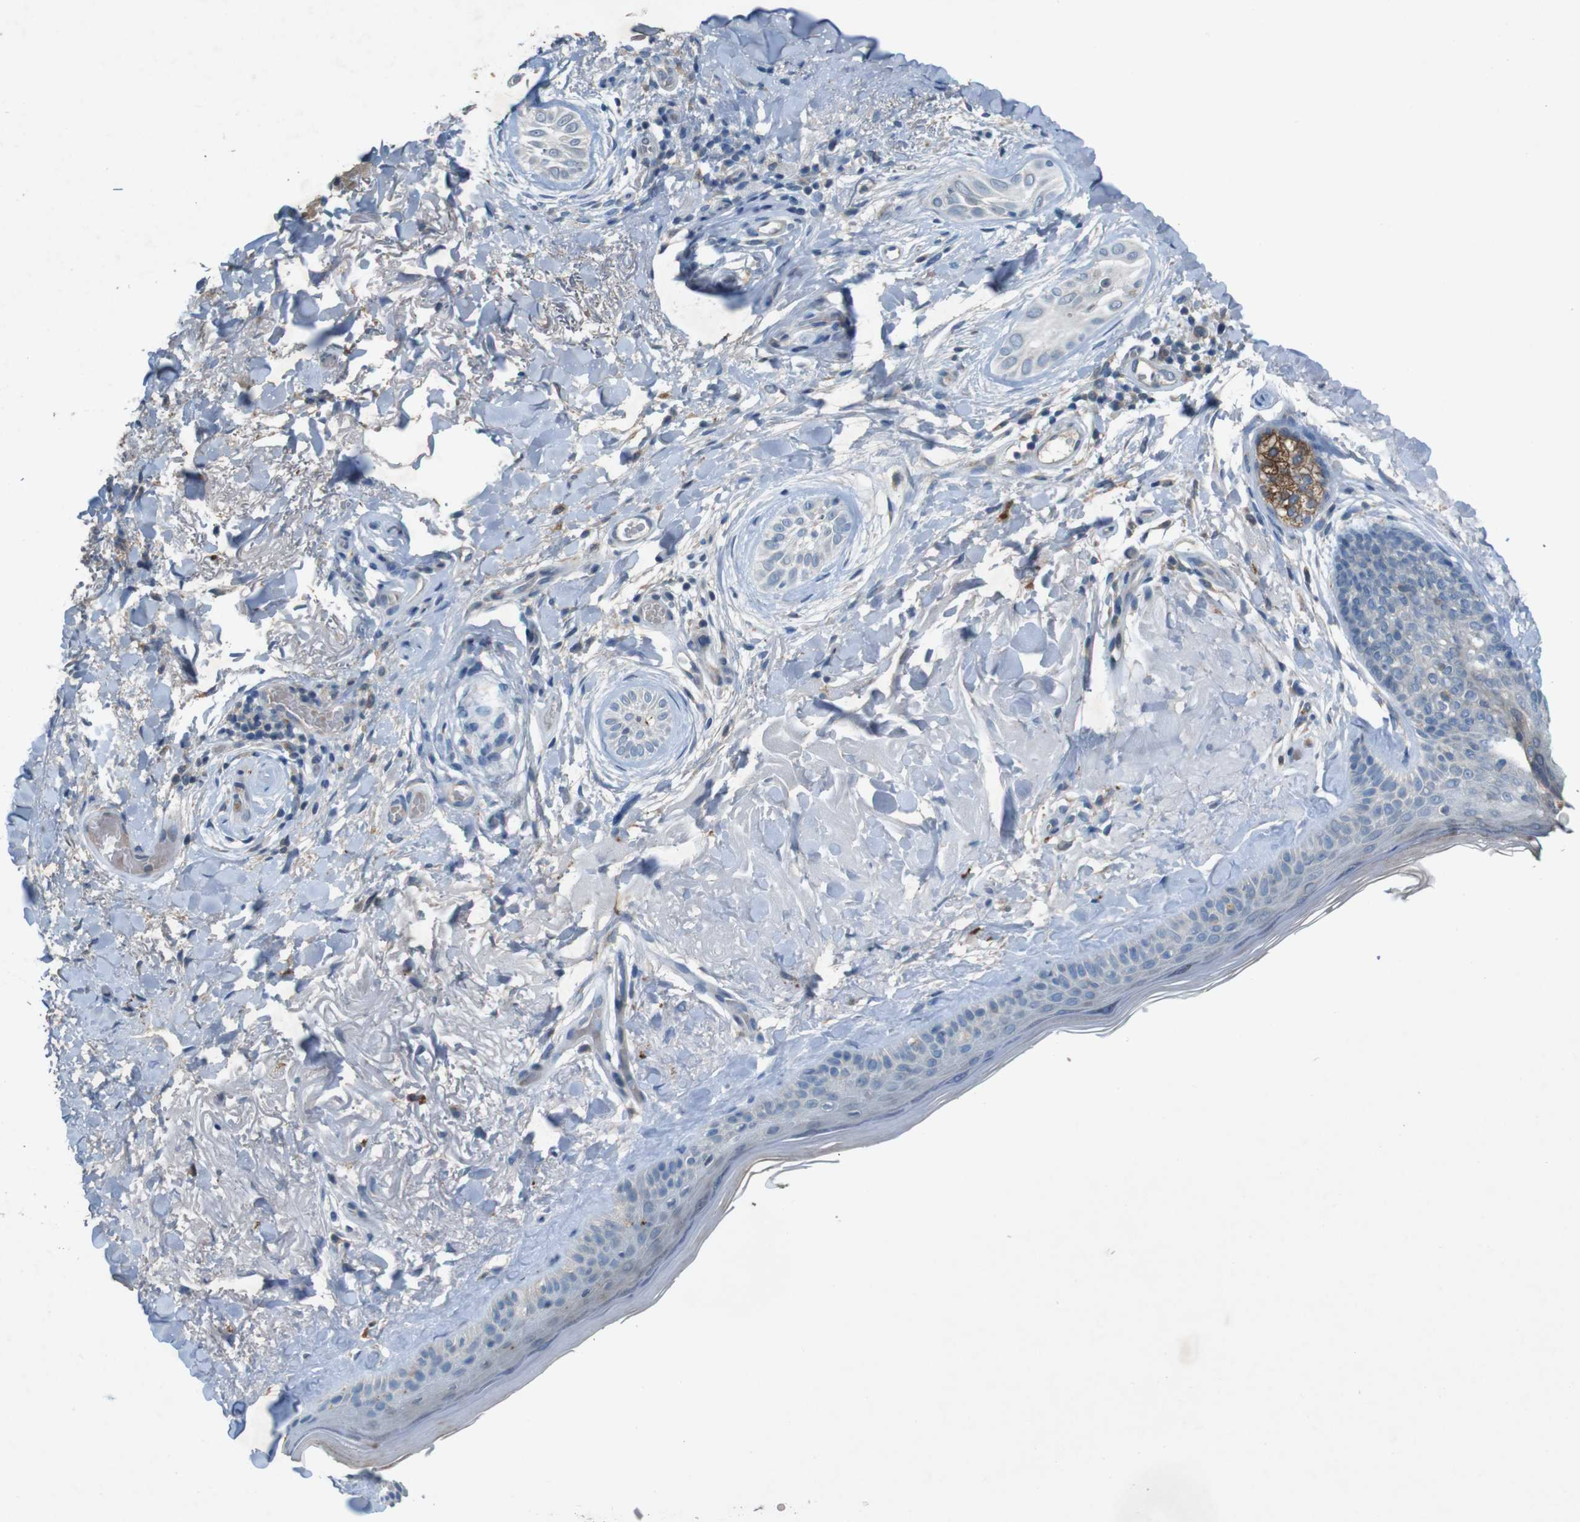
{"staining": {"intensity": "negative", "quantity": "none", "location": "none"}, "tissue": "skin cancer", "cell_type": "Tumor cells", "image_type": "cancer", "snomed": [{"axis": "morphology", "description": "Normal tissue, NOS"}, {"axis": "morphology", "description": "Basal cell carcinoma"}, {"axis": "topography", "description": "Skin"}], "caption": "High power microscopy histopathology image of an IHC photomicrograph of skin basal cell carcinoma, revealing no significant staining in tumor cells.", "gene": "MOGAT3", "patient": {"sex": "female", "age": 71}}